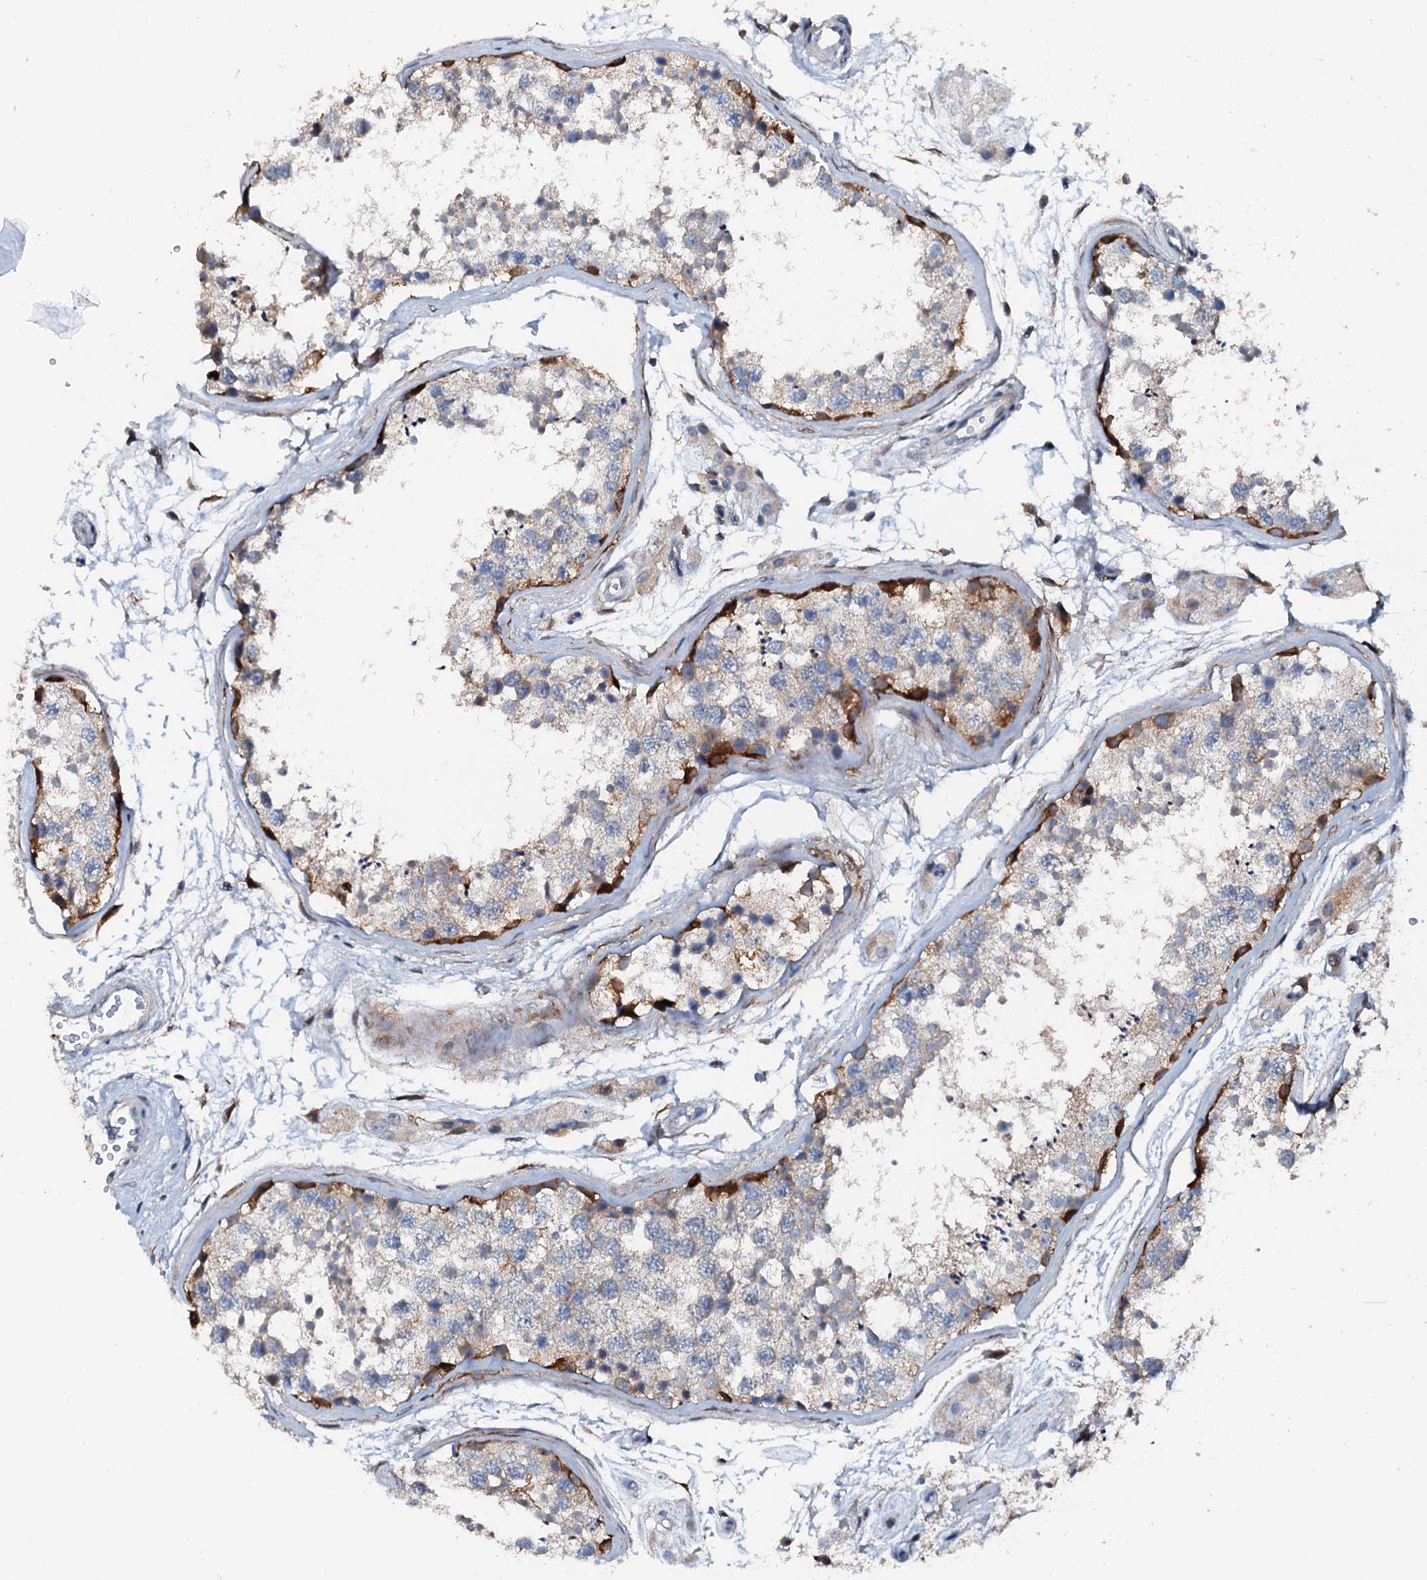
{"staining": {"intensity": "strong", "quantity": "<25%", "location": "cytoplasmic/membranous"}, "tissue": "testis", "cell_type": "Cells in seminiferous ducts", "image_type": "normal", "snomed": [{"axis": "morphology", "description": "Normal tissue, NOS"}, {"axis": "topography", "description": "Testis"}], "caption": "Immunohistochemistry (IHC) image of normal testis stained for a protein (brown), which demonstrates medium levels of strong cytoplasmic/membranous staining in about <25% of cells in seminiferous ducts.", "gene": "GFOD2", "patient": {"sex": "male", "age": 56}}